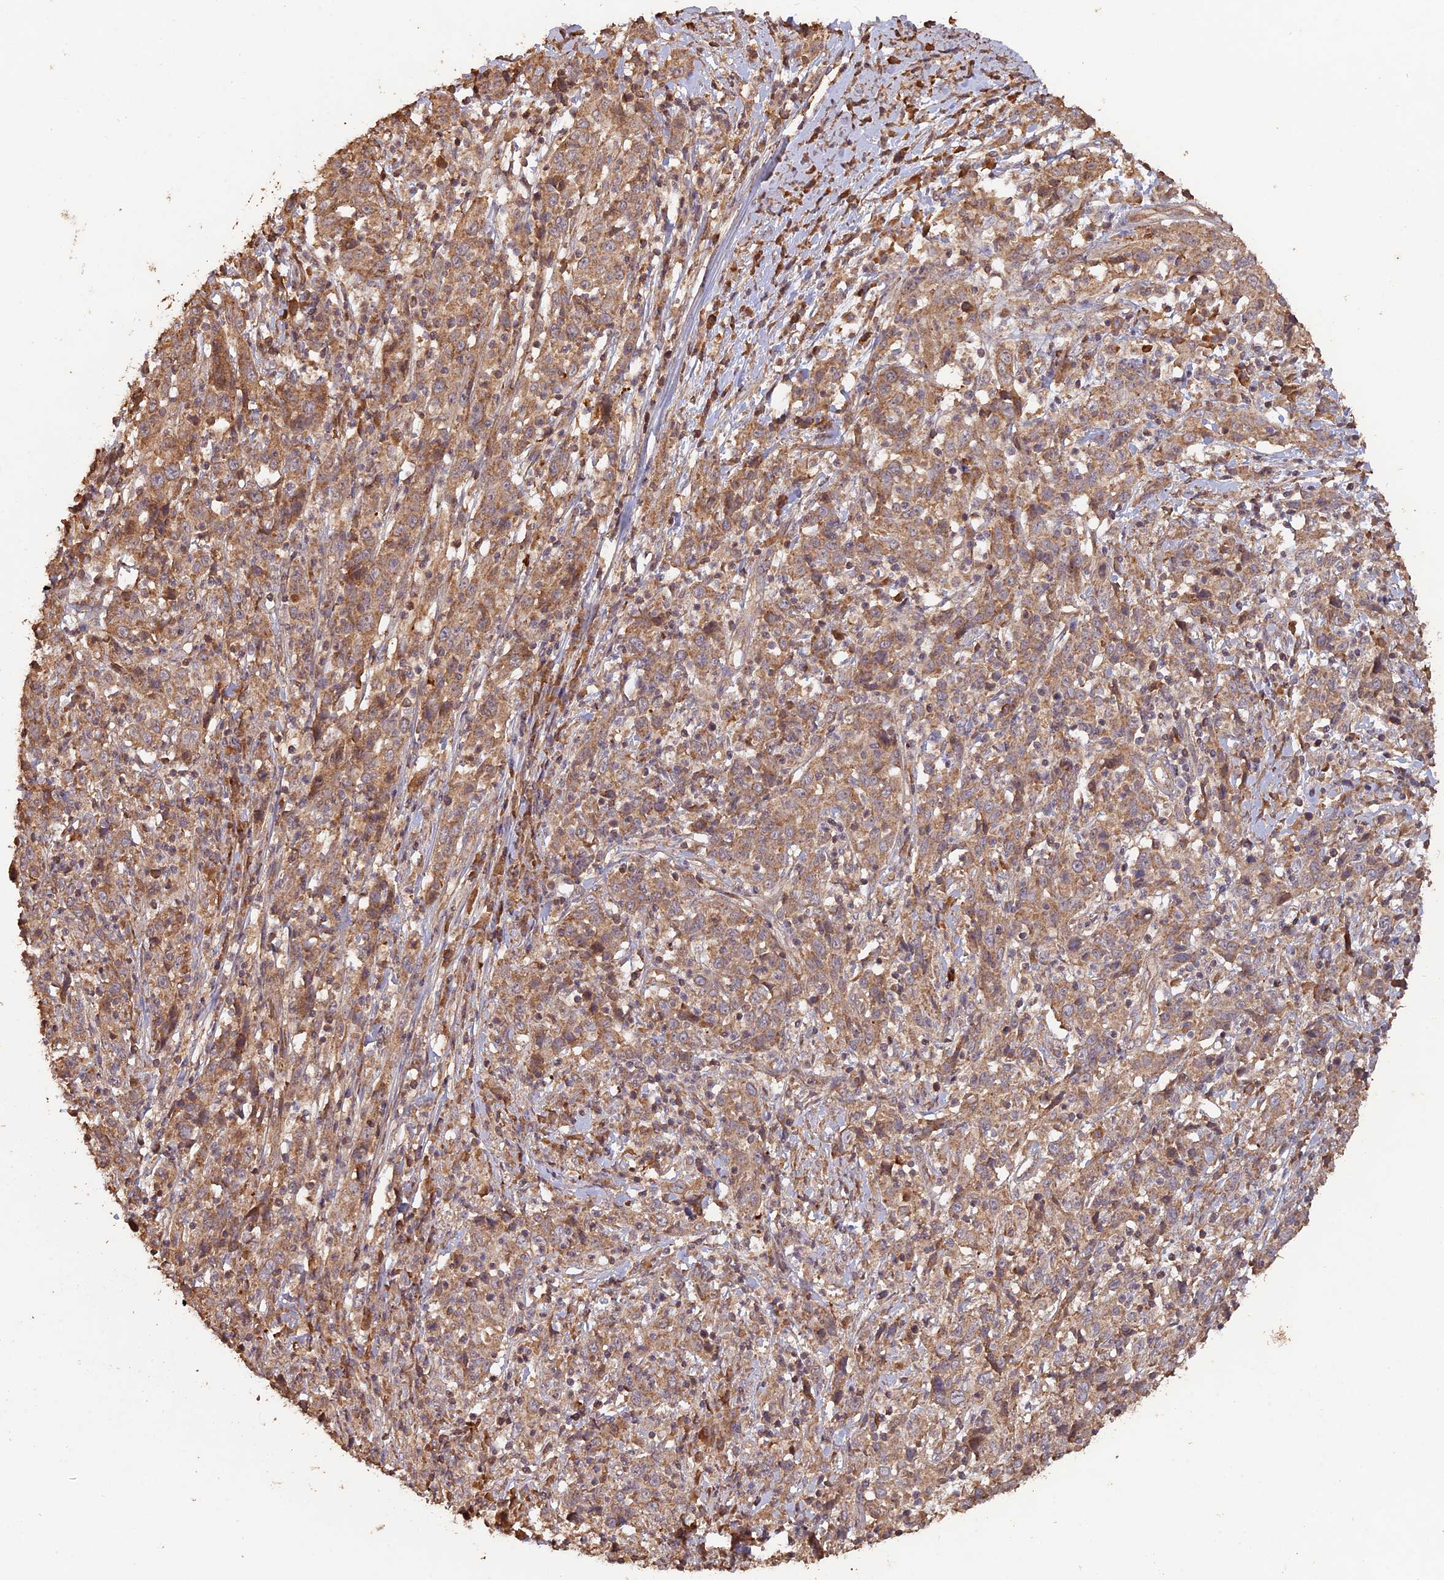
{"staining": {"intensity": "moderate", "quantity": ">75%", "location": "cytoplasmic/membranous"}, "tissue": "cervical cancer", "cell_type": "Tumor cells", "image_type": "cancer", "snomed": [{"axis": "morphology", "description": "Squamous cell carcinoma, NOS"}, {"axis": "topography", "description": "Cervix"}], "caption": "Protein expression analysis of cervical cancer demonstrates moderate cytoplasmic/membranous positivity in about >75% of tumor cells.", "gene": "LAYN", "patient": {"sex": "female", "age": 46}}